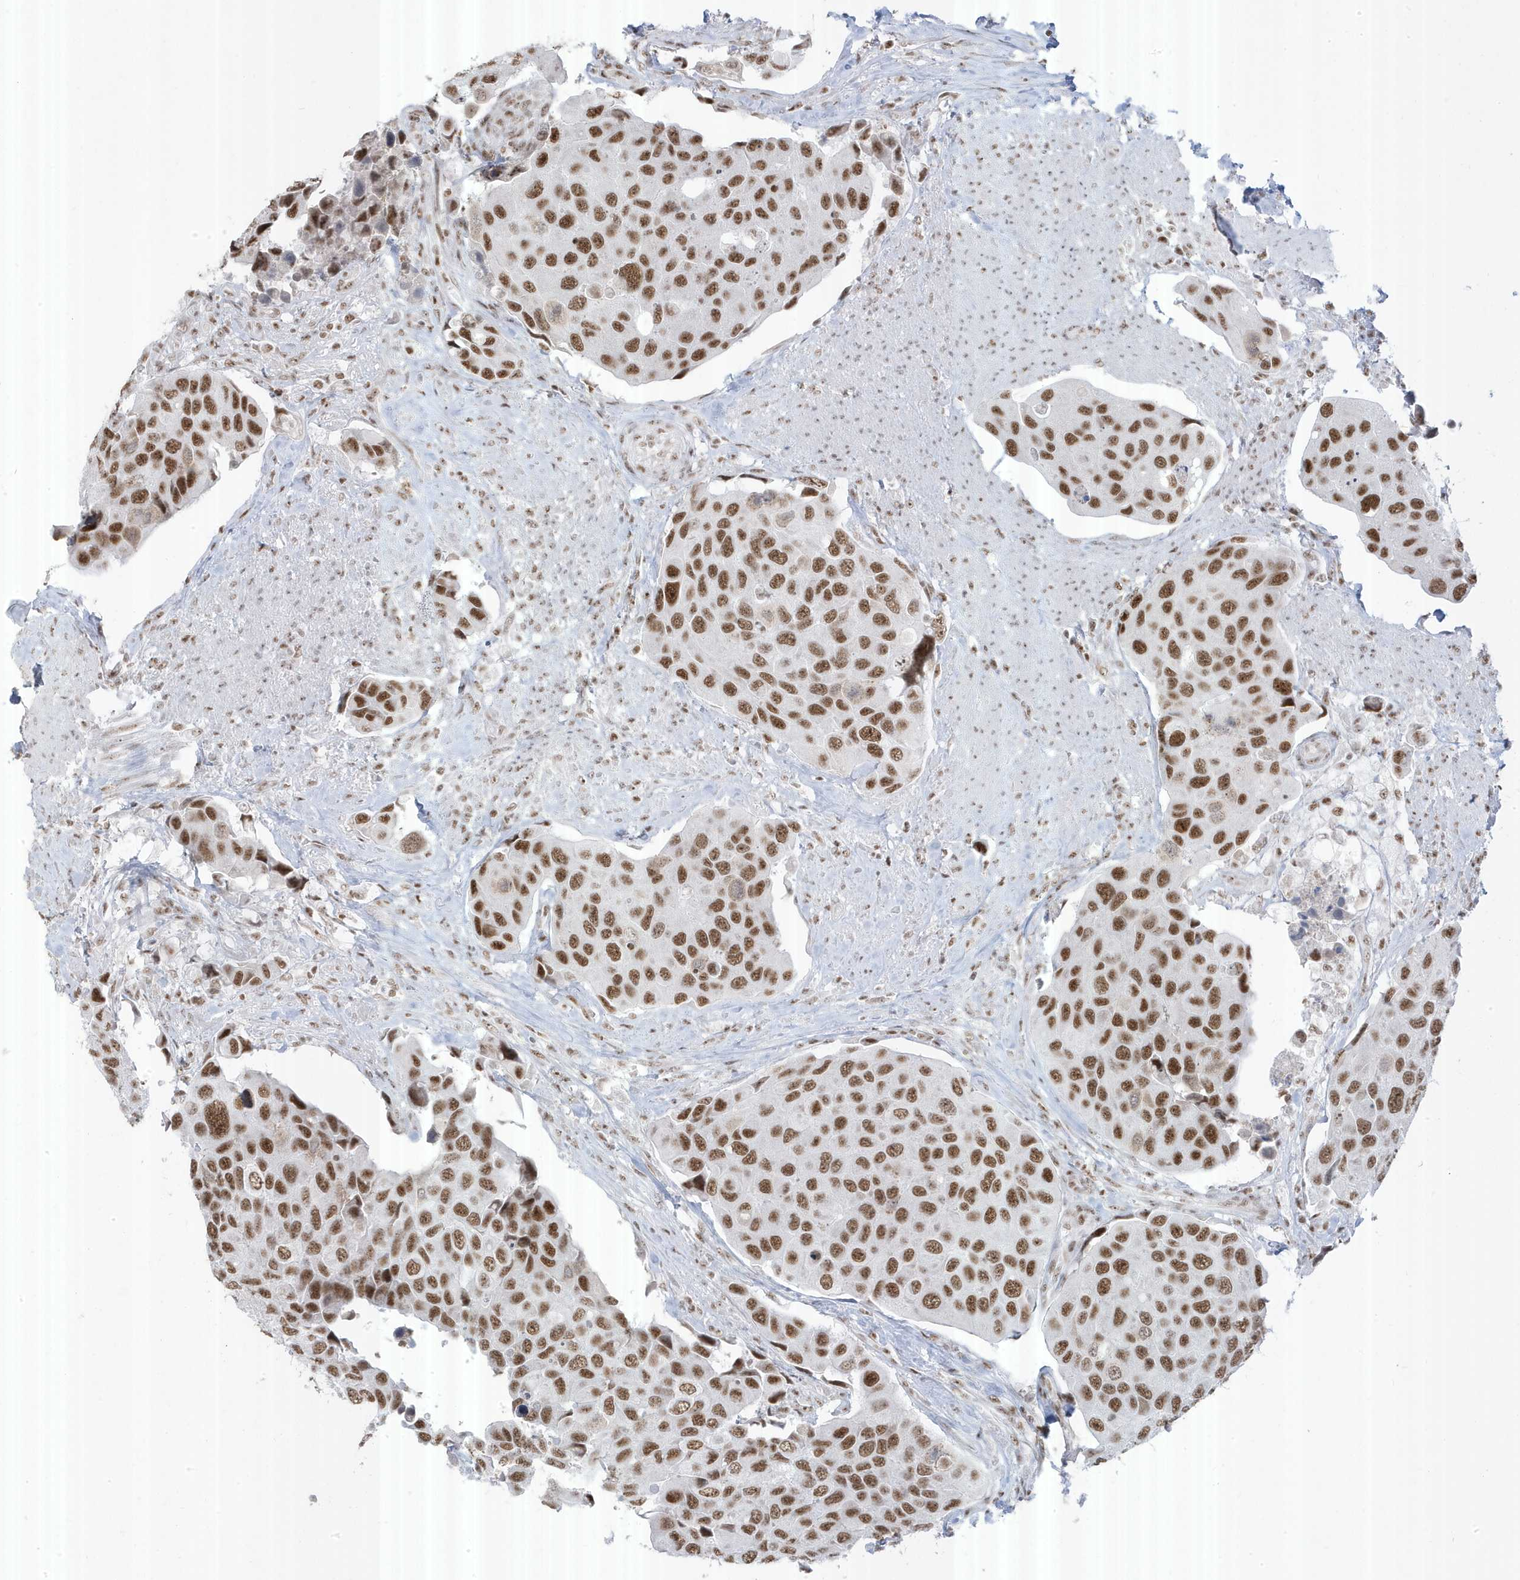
{"staining": {"intensity": "moderate", "quantity": ">75%", "location": "nuclear"}, "tissue": "urothelial cancer", "cell_type": "Tumor cells", "image_type": "cancer", "snomed": [{"axis": "morphology", "description": "Urothelial carcinoma, High grade"}, {"axis": "topography", "description": "Urinary bladder"}], "caption": "This image displays IHC staining of high-grade urothelial carcinoma, with medium moderate nuclear expression in about >75% of tumor cells.", "gene": "MTREX", "patient": {"sex": "male", "age": 74}}